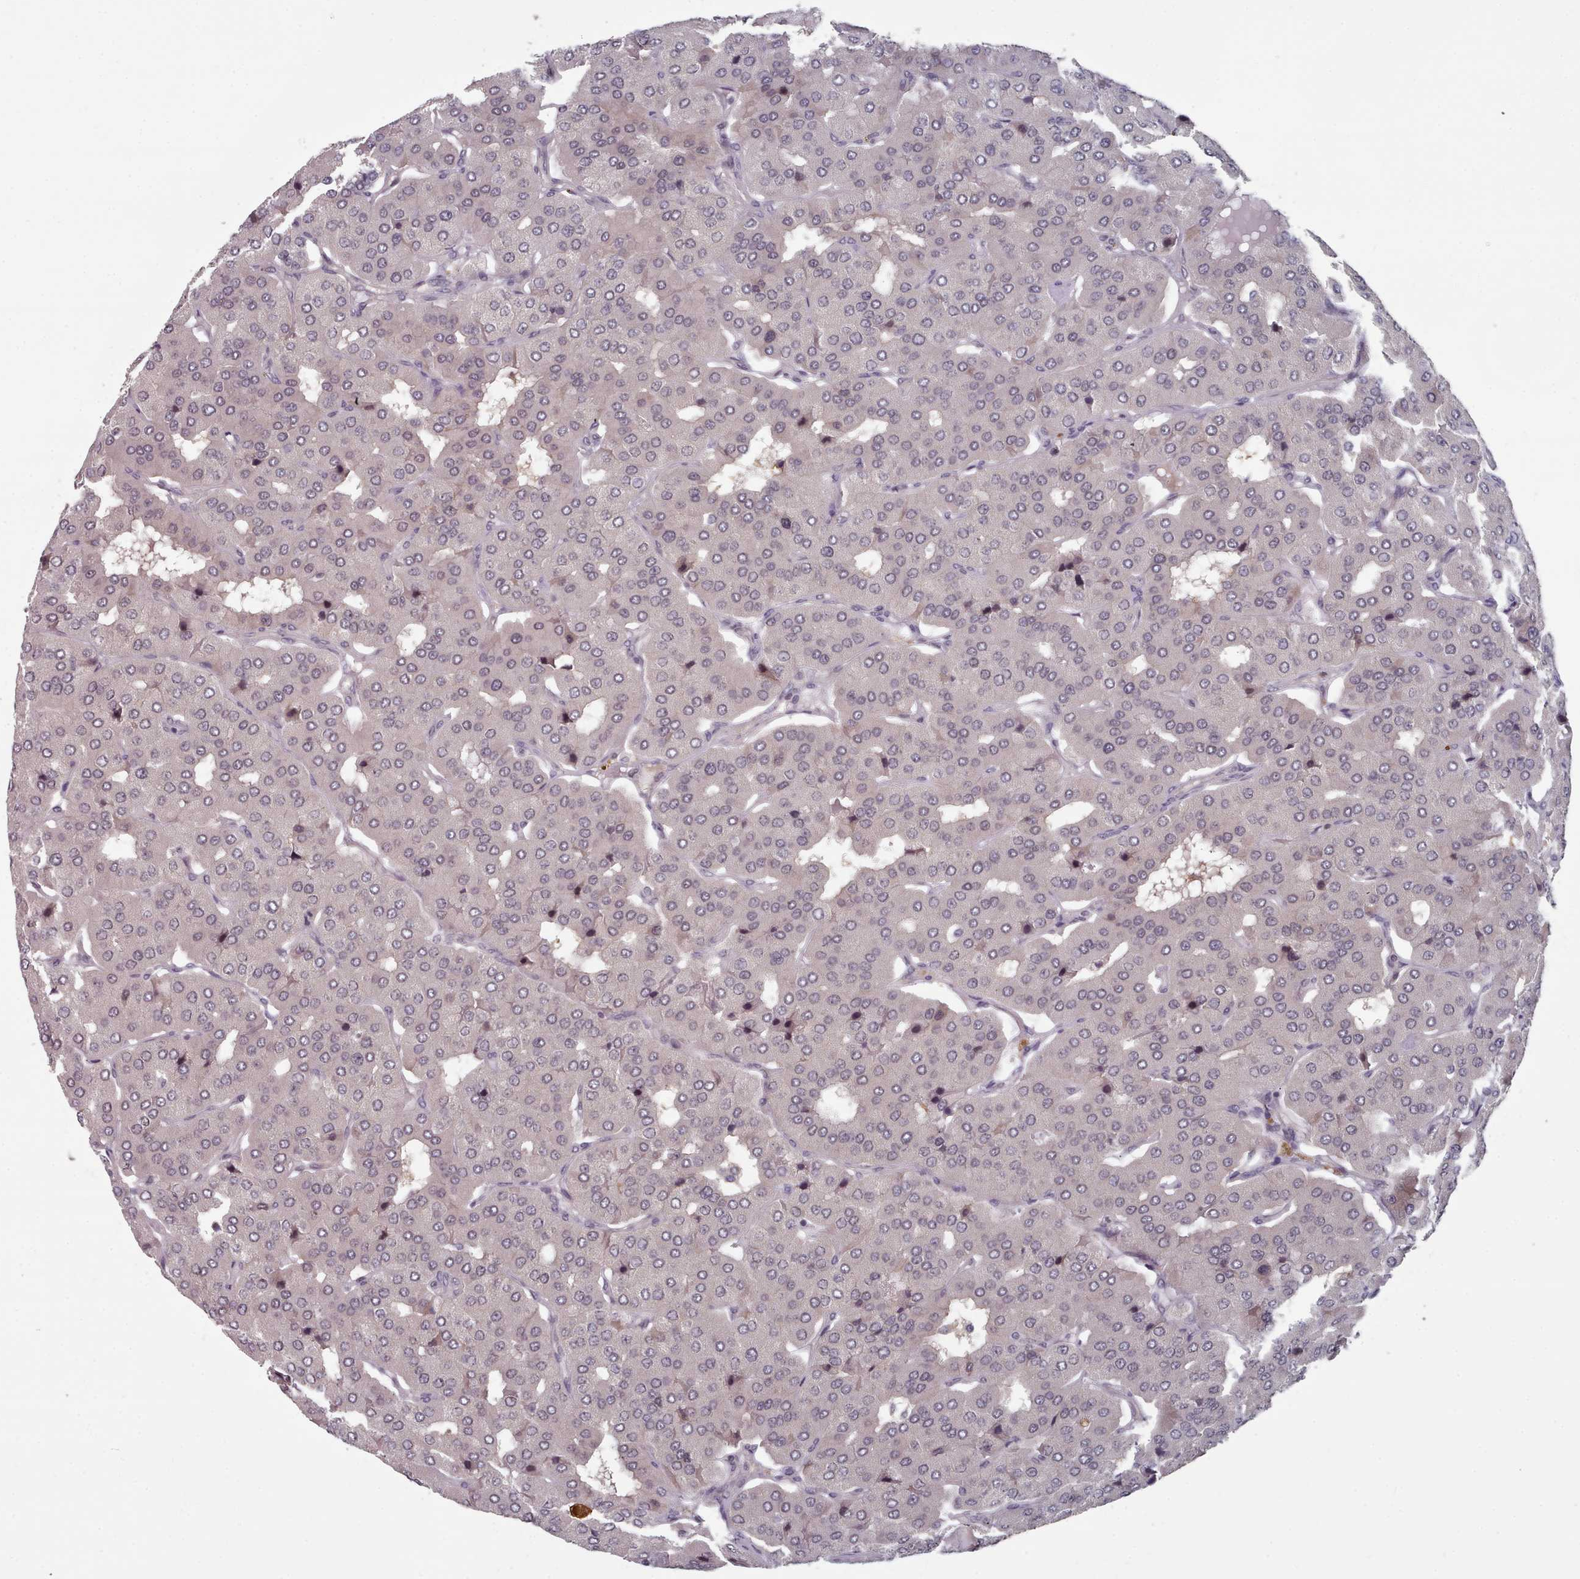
{"staining": {"intensity": "negative", "quantity": "none", "location": "none"}, "tissue": "parathyroid gland", "cell_type": "Glandular cells", "image_type": "normal", "snomed": [{"axis": "morphology", "description": "Normal tissue, NOS"}, {"axis": "morphology", "description": "Adenoma, NOS"}, {"axis": "topography", "description": "Parathyroid gland"}], "caption": "Protein analysis of unremarkable parathyroid gland reveals no significant expression in glandular cells.", "gene": "HYAL3", "patient": {"sex": "female", "age": 86}}